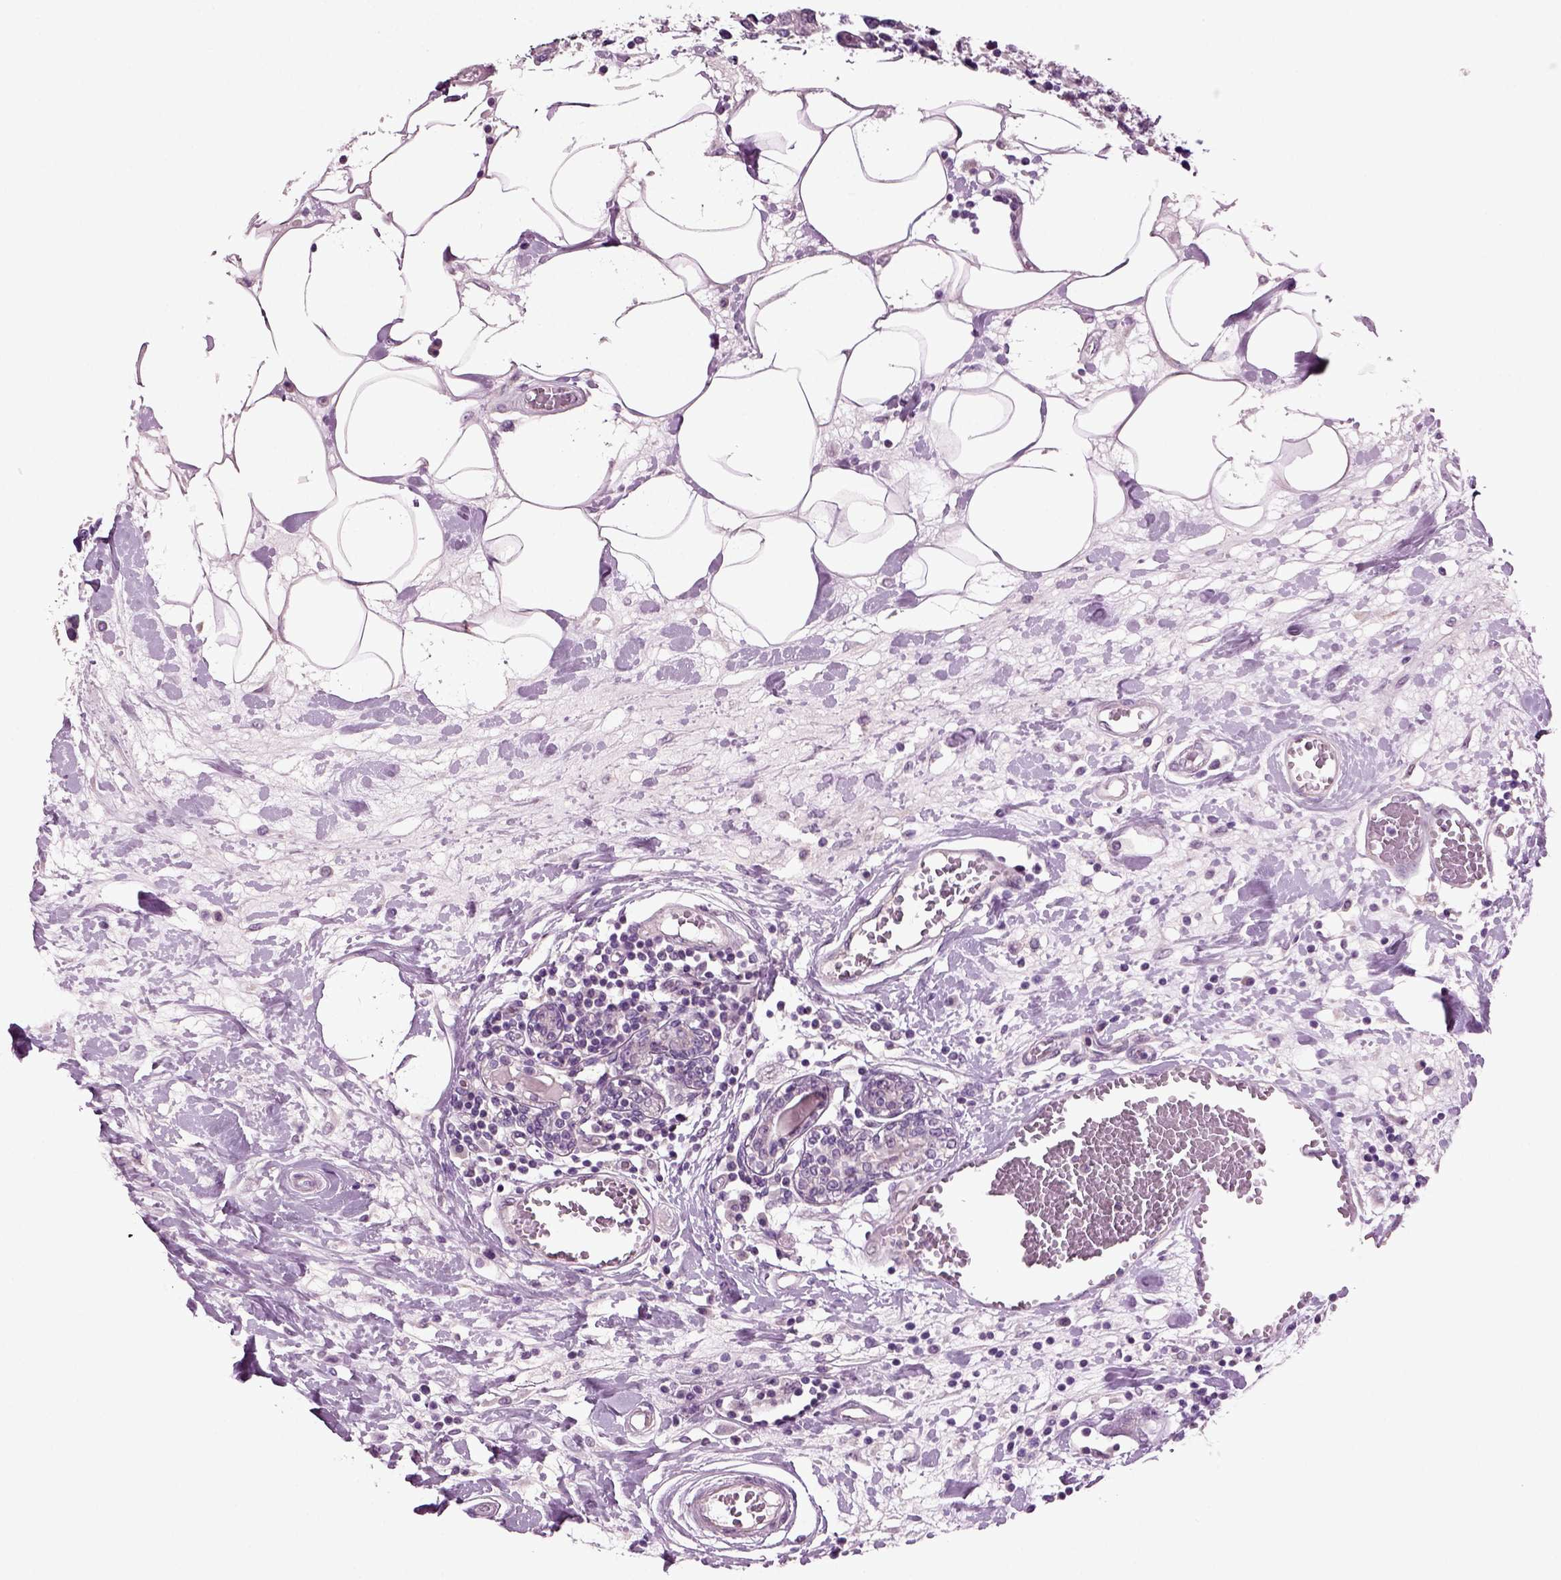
{"staining": {"intensity": "negative", "quantity": "none", "location": "none"}, "tissue": "breast cancer", "cell_type": "Tumor cells", "image_type": "cancer", "snomed": [{"axis": "morphology", "description": "Lobular carcinoma"}, {"axis": "topography", "description": "Breast"}], "caption": "A photomicrograph of lobular carcinoma (breast) stained for a protein shows no brown staining in tumor cells. (Brightfield microscopy of DAB immunohistochemistry at high magnification).", "gene": "COL9A2", "patient": {"sex": "female", "age": 59}}